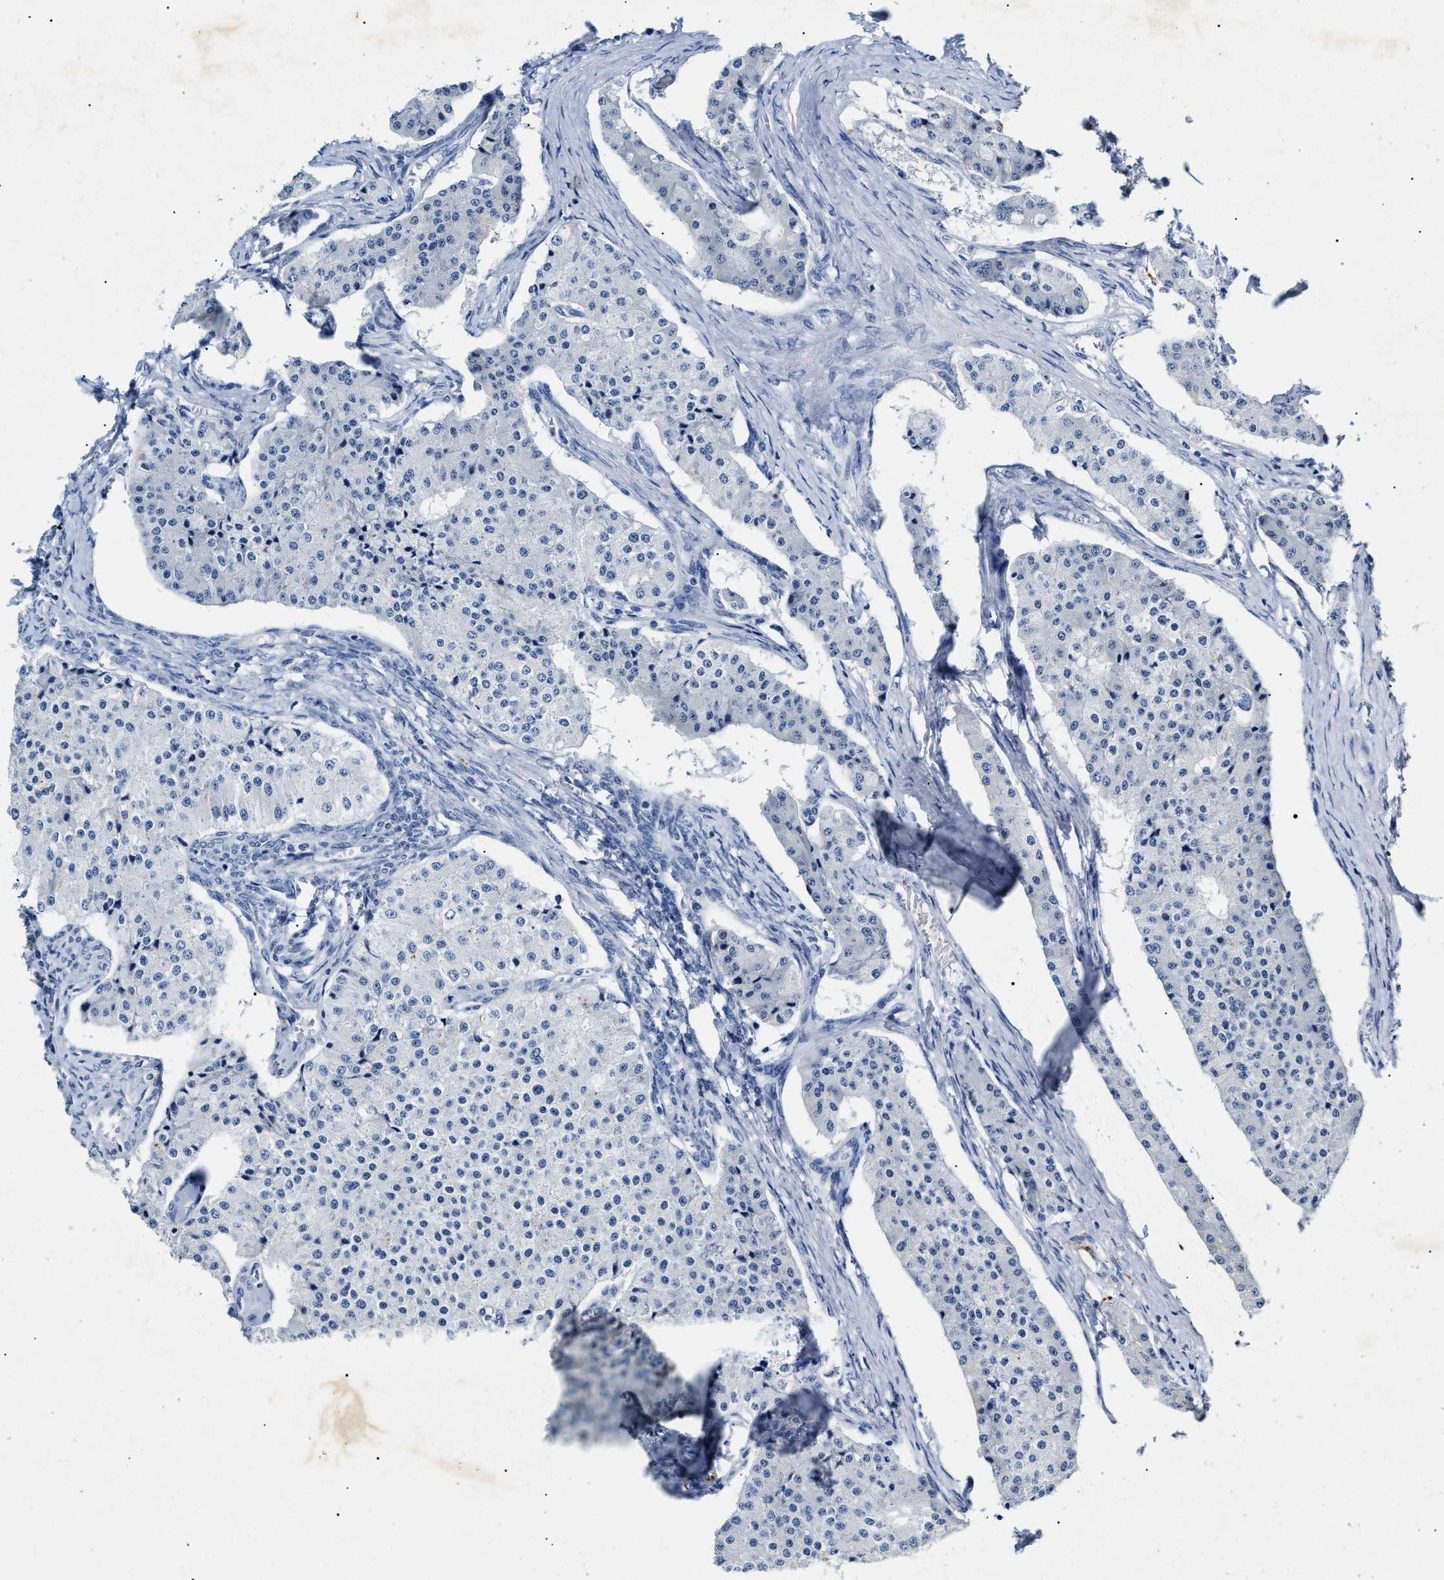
{"staining": {"intensity": "negative", "quantity": "none", "location": "none"}, "tissue": "carcinoid", "cell_type": "Tumor cells", "image_type": "cancer", "snomed": [{"axis": "morphology", "description": "Carcinoid, malignant, NOS"}, {"axis": "topography", "description": "Colon"}], "caption": "There is no significant positivity in tumor cells of carcinoid.", "gene": "LRRC8E", "patient": {"sex": "female", "age": 52}}